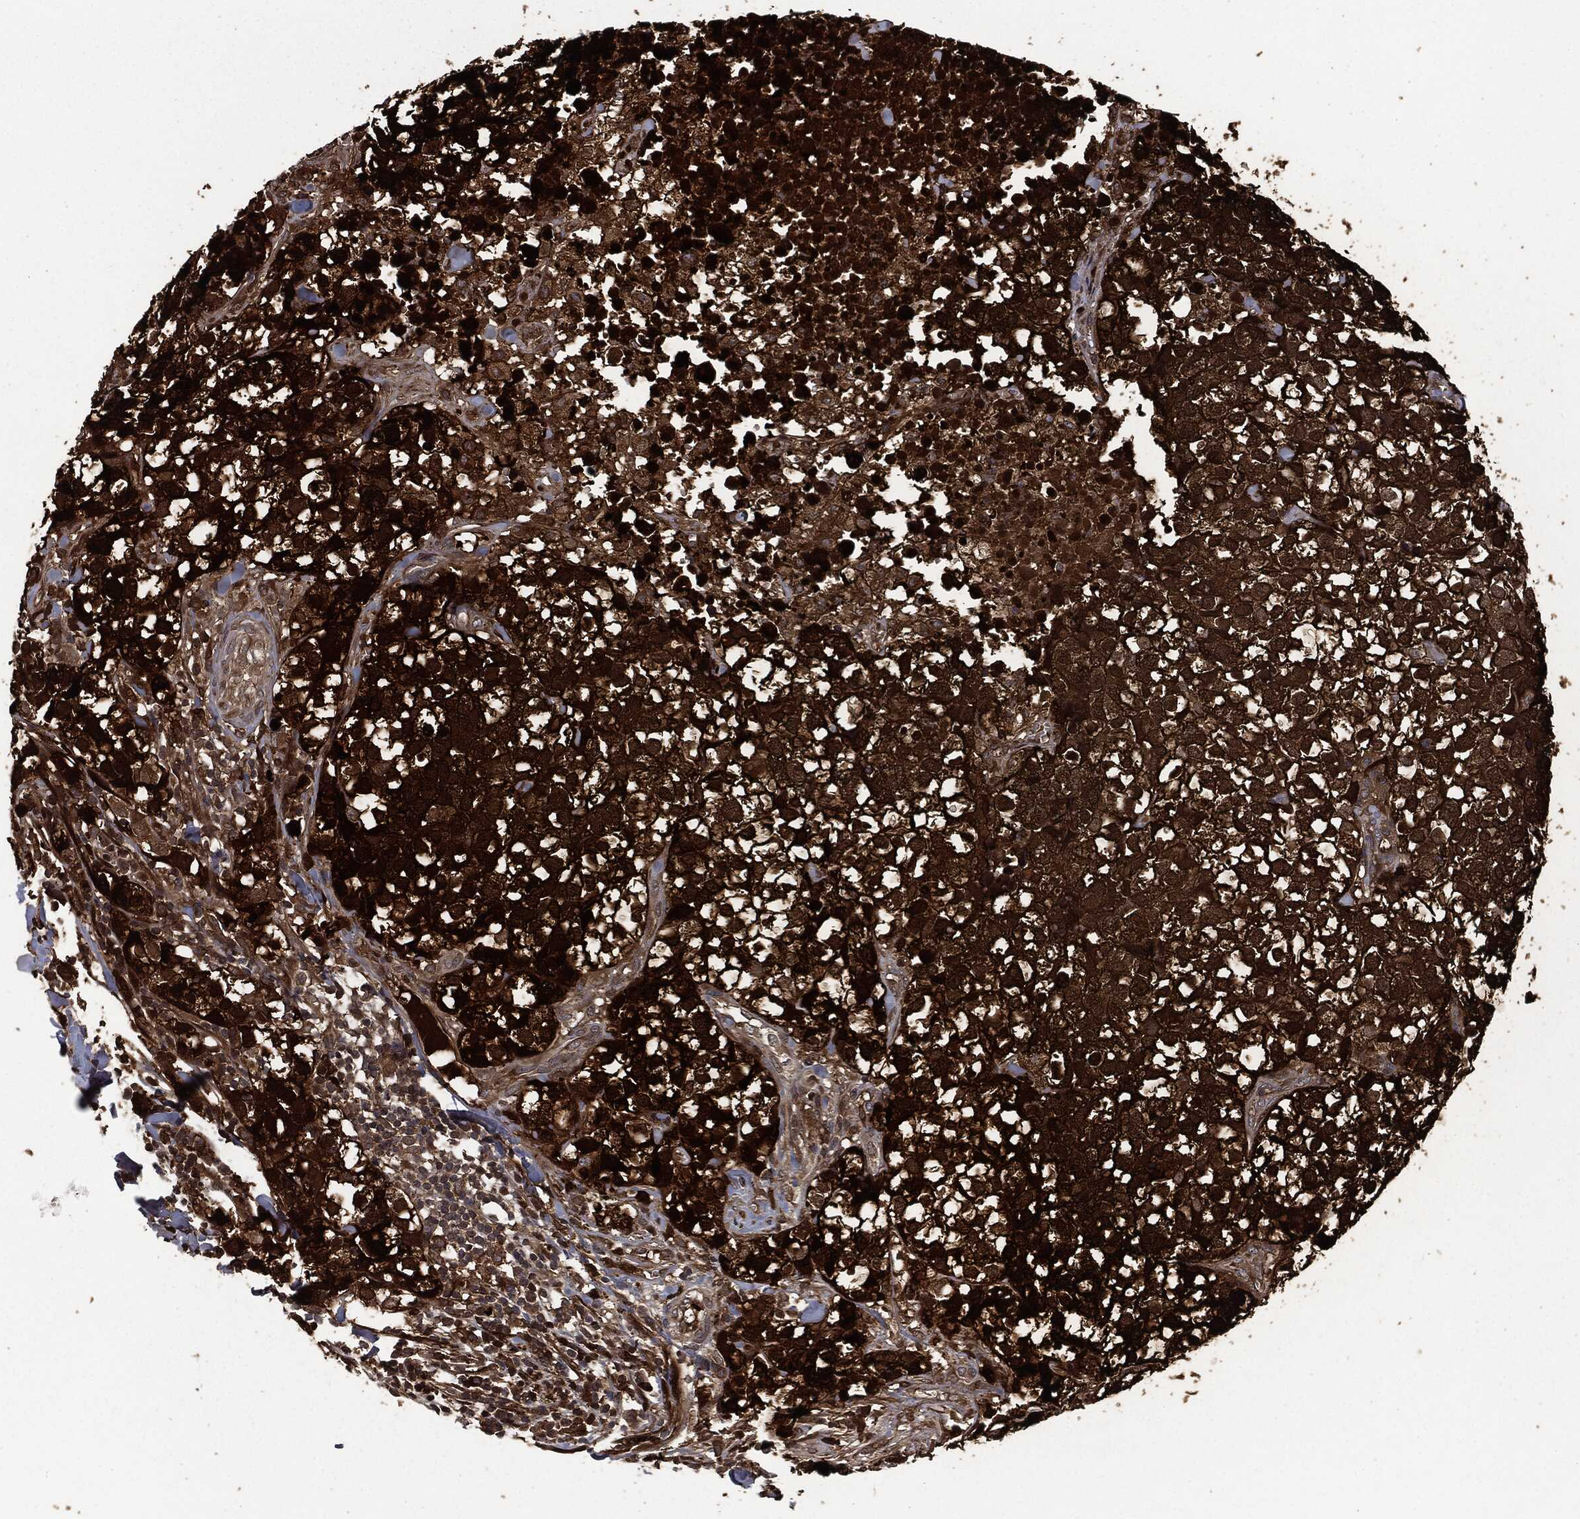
{"staining": {"intensity": "strong", "quantity": ">75%", "location": "cytoplasmic/membranous"}, "tissue": "breast cancer", "cell_type": "Tumor cells", "image_type": "cancer", "snomed": [{"axis": "morphology", "description": "Duct carcinoma"}, {"axis": "topography", "description": "Breast"}], "caption": "Human breast cancer (infiltrating ductal carcinoma) stained for a protein (brown) shows strong cytoplasmic/membranous positive expression in approximately >75% of tumor cells.", "gene": "CRABP2", "patient": {"sex": "female", "age": 30}}